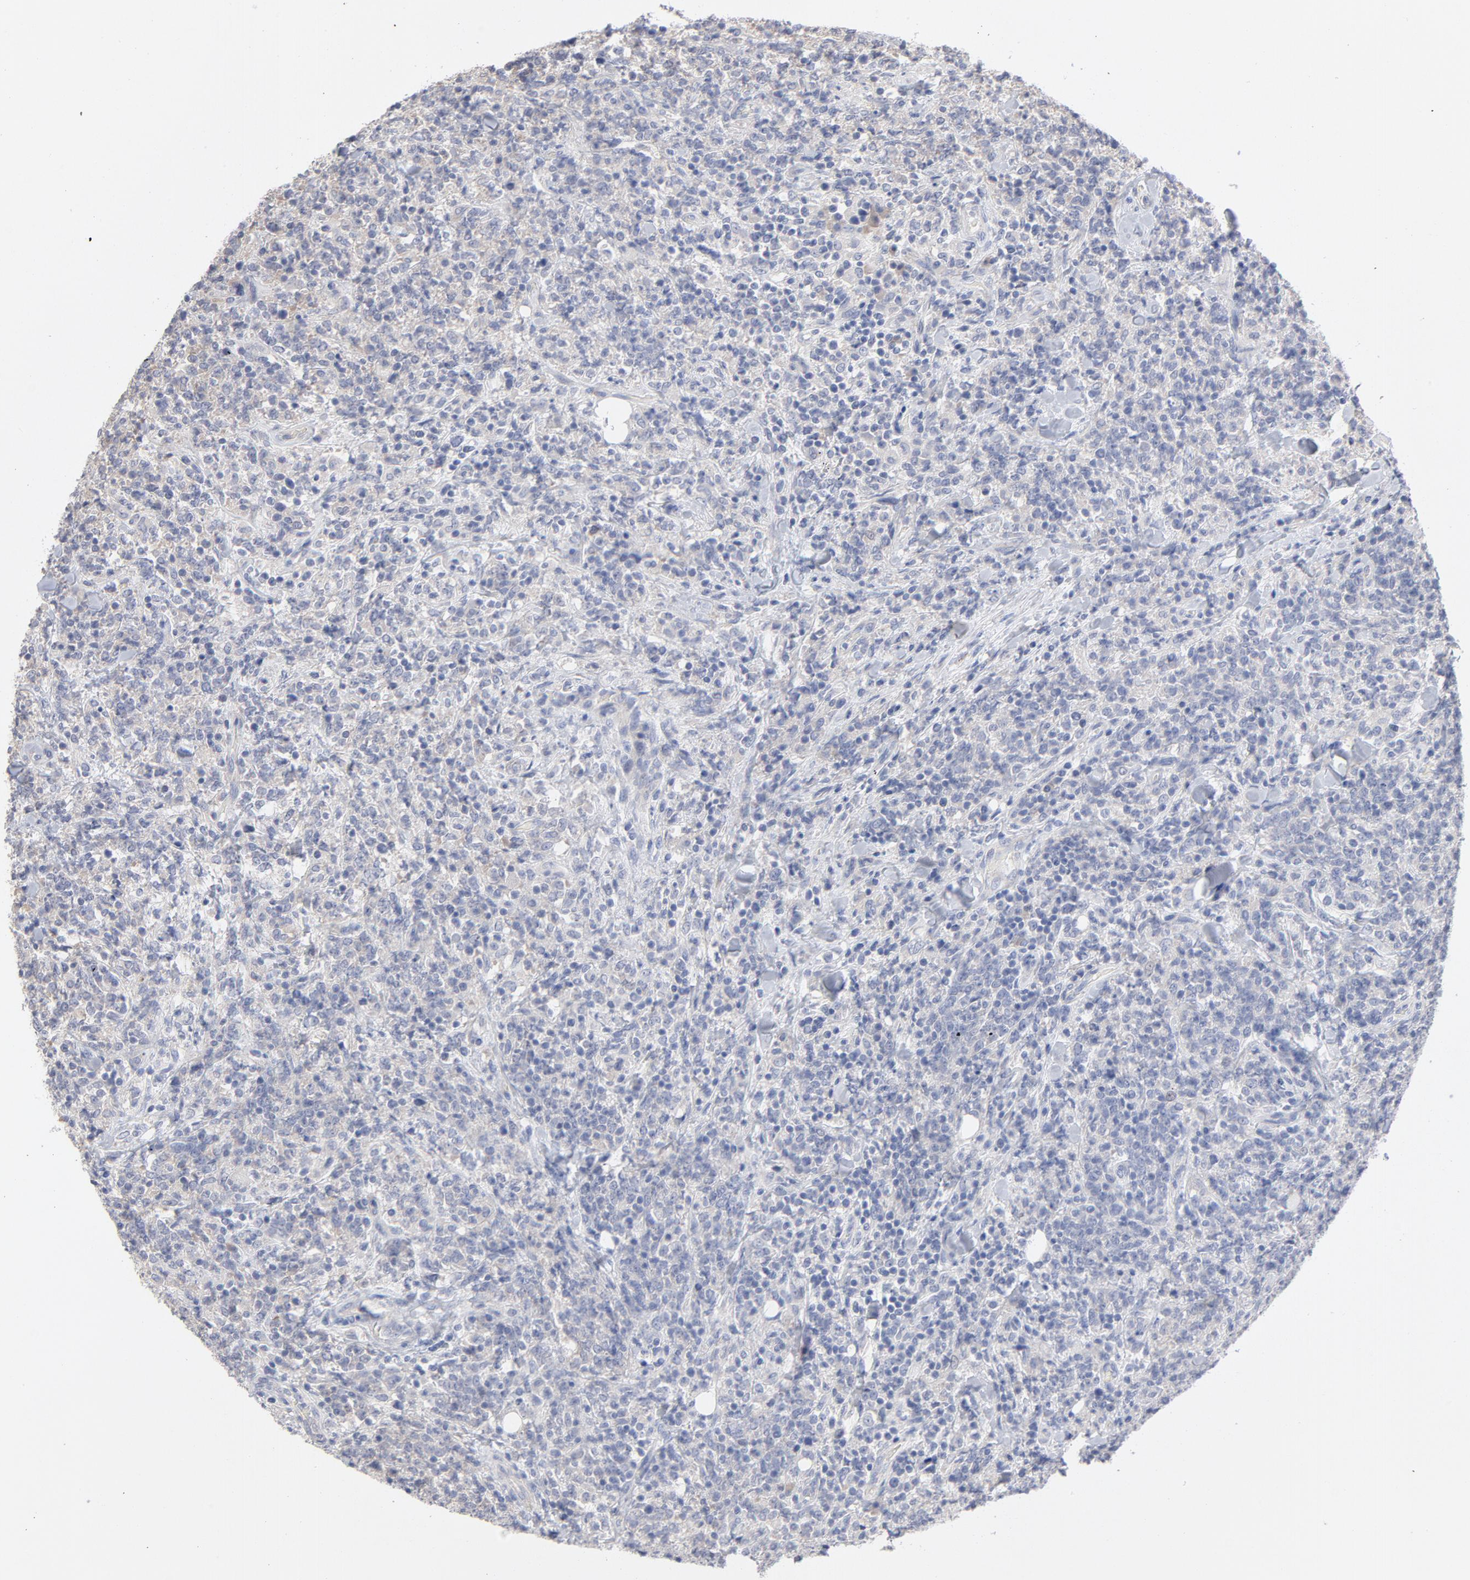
{"staining": {"intensity": "negative", "quantity": "none", "location": "none"}, "tissue": "lymphoma", "cell_type": "Tumor cells", "image_type": "cancer", "snomed": [{"axis": "morphology", "description": "Malignant lymphoma, non-Hodgkin's type, High grade"}, {"axis": "topography", "description": "Soft tissue"}], "caption": "Immunohistochemistry (IHC) of lymphoma reveals no positivity in tumor cells.", "gene": "CPE", "patient": {"sex": "male", "age": 18}}